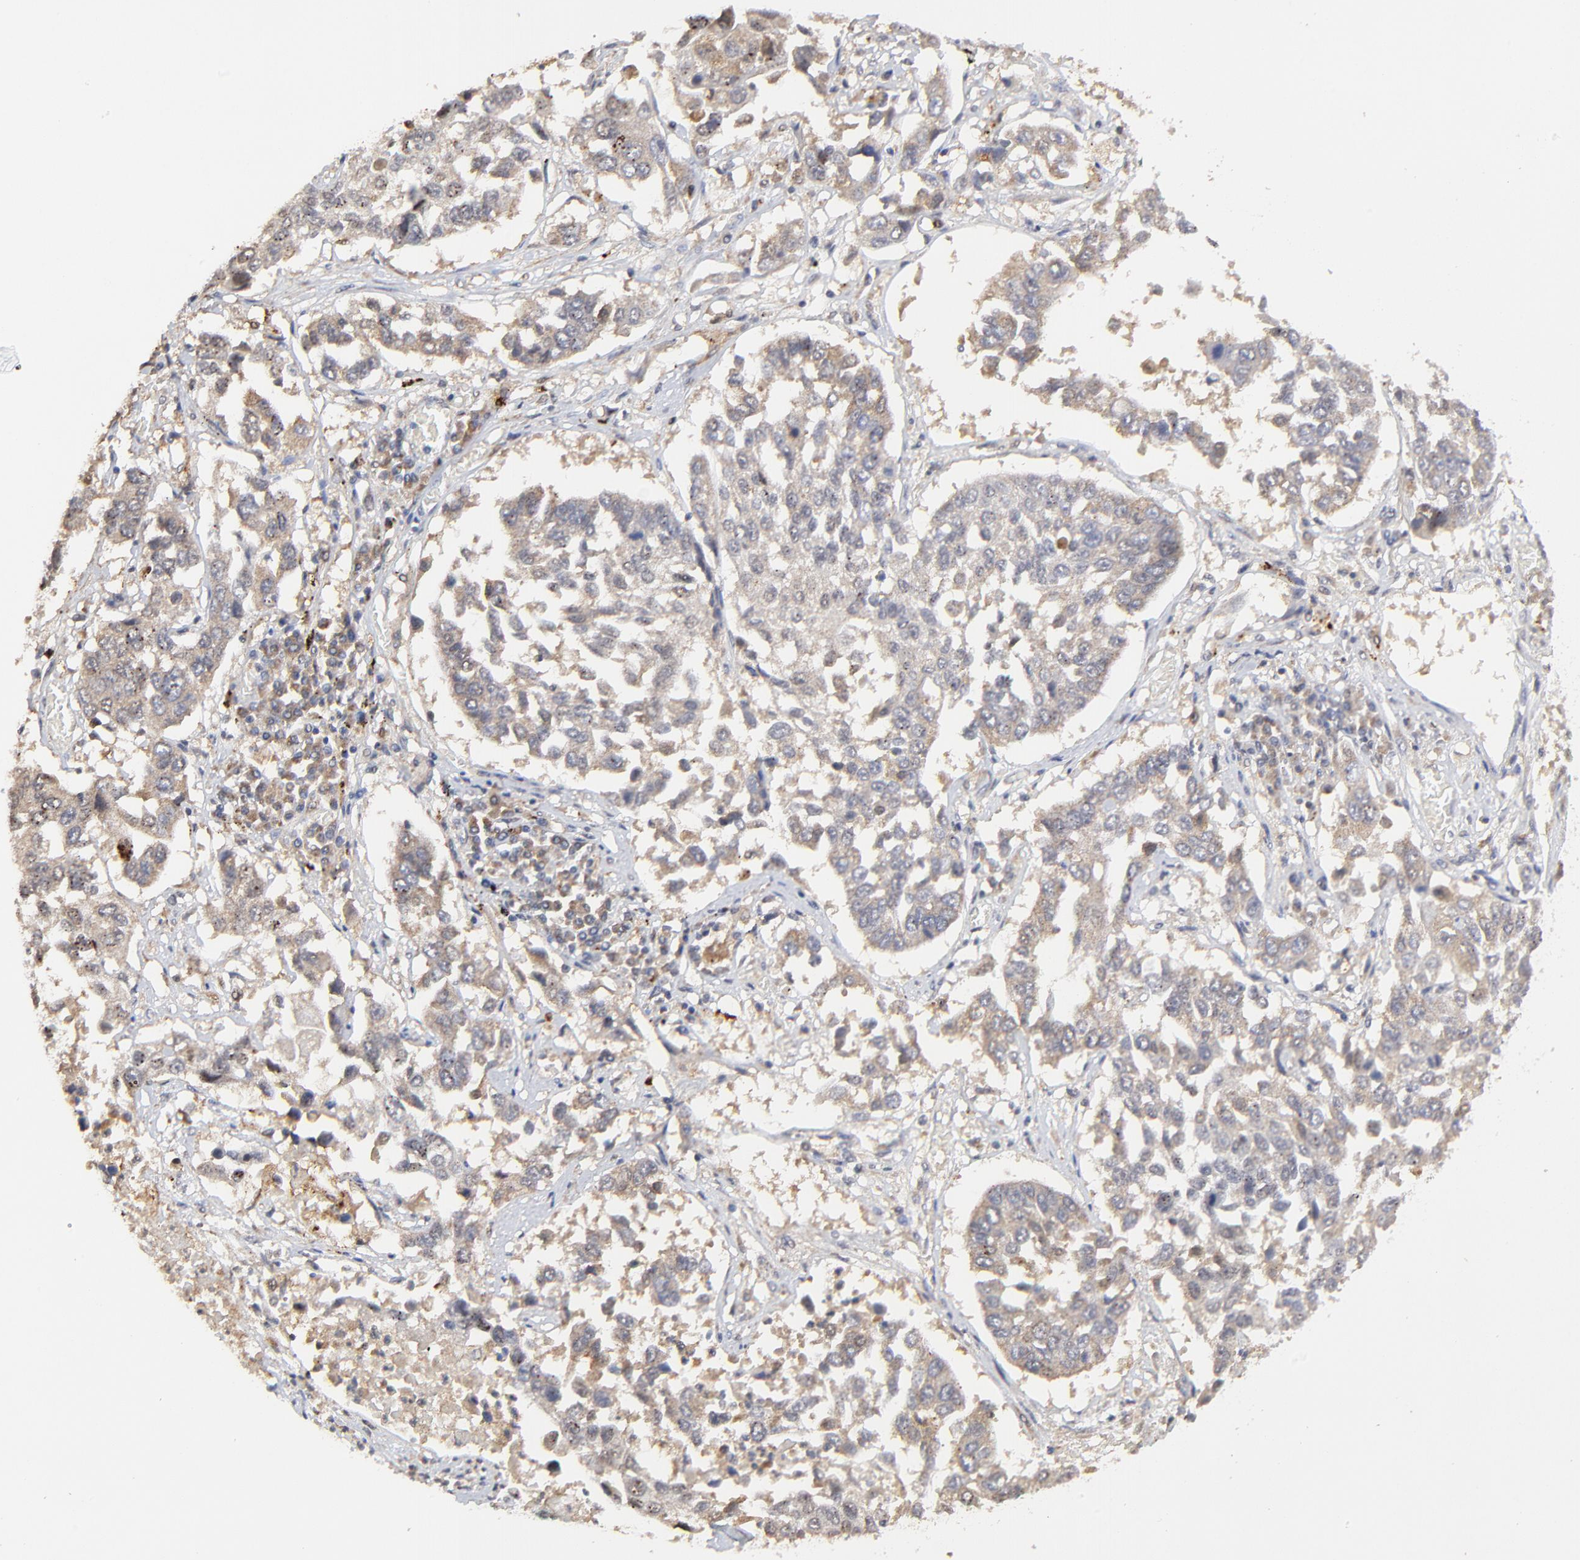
{"staining": {"intensity": "weak", "quantity": "25%-75%", "location": "cytoplasmic/membranous"}, "tissue": "lung cancer", "cell_type": "Tumor cells", "image_type": "cancer", "snomed": [{"axis": "morphology", "description": "Squamous cell carcinoma, NOS"}, {"axis": "topography", "description": "Lung"}], "caption": "Weak cytoplasmic/membranous positivity for a protein is seen in about 25%-75% of tumor cells of lung squamous cell carcinoma using immunohistochemistry.", "gene": "LGALS3", "patient": {"sex": "male", "age": 71}}